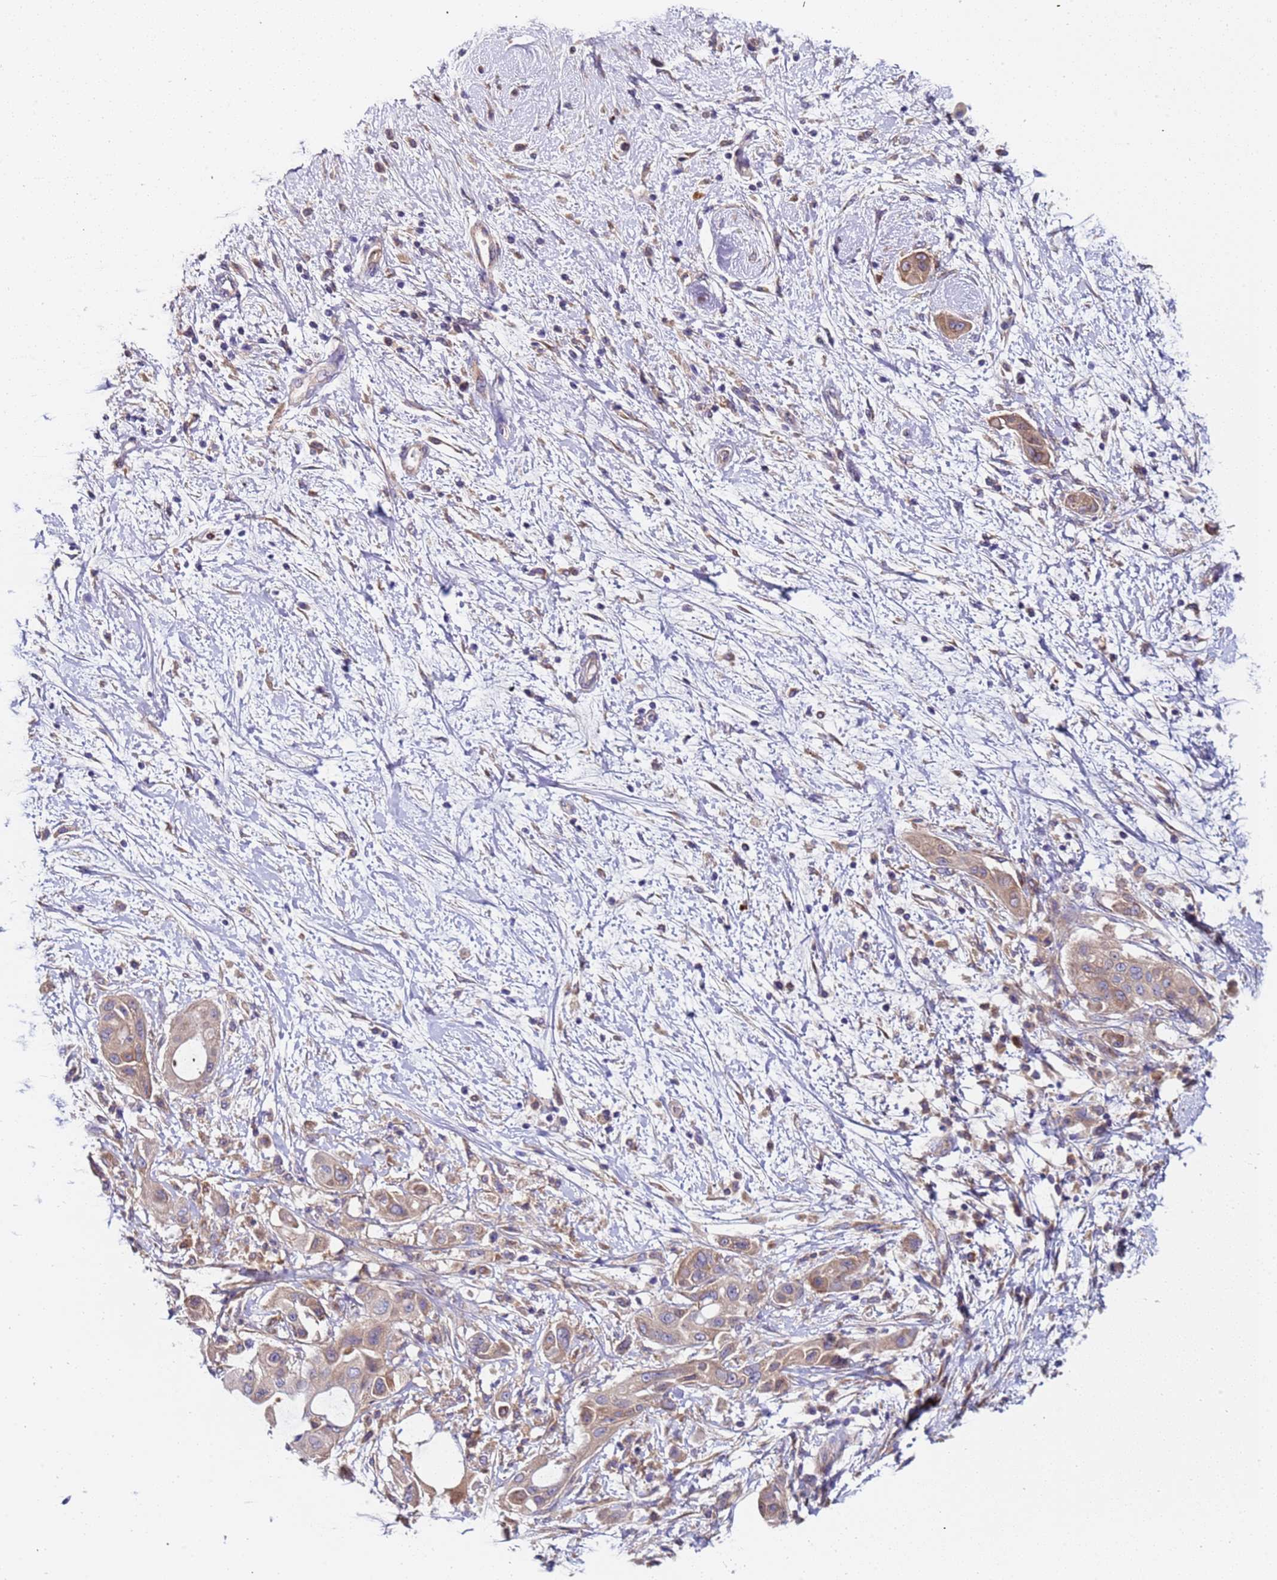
{"staining": {"intensity": "weak", "quantity": ">75%", "location": "cytoplasmic/membranous"}, "tissue": "pancreatic cancer", "cell_type": "Tumor cells", "image_type": "cancer", "snomed": [{"axis": "morphology", "description": "Adenocarcinoma, NOS"}, {"axis": "topography", "description": "Pancreas"}], "caption": "Pancreatic adenocarcinoma stained with immunohistochemistry reveals weak cytoplasmic/membranous positivity in approximately >75% of tumor cells. (Stains: DAB (3,3'-diaminobenzidine) in brown, nuclei in blue, Microscopy: brightfield microscopy at high magnification).", "gene": "PAQR7", "patient": {"sex": "male", "age": 68}}